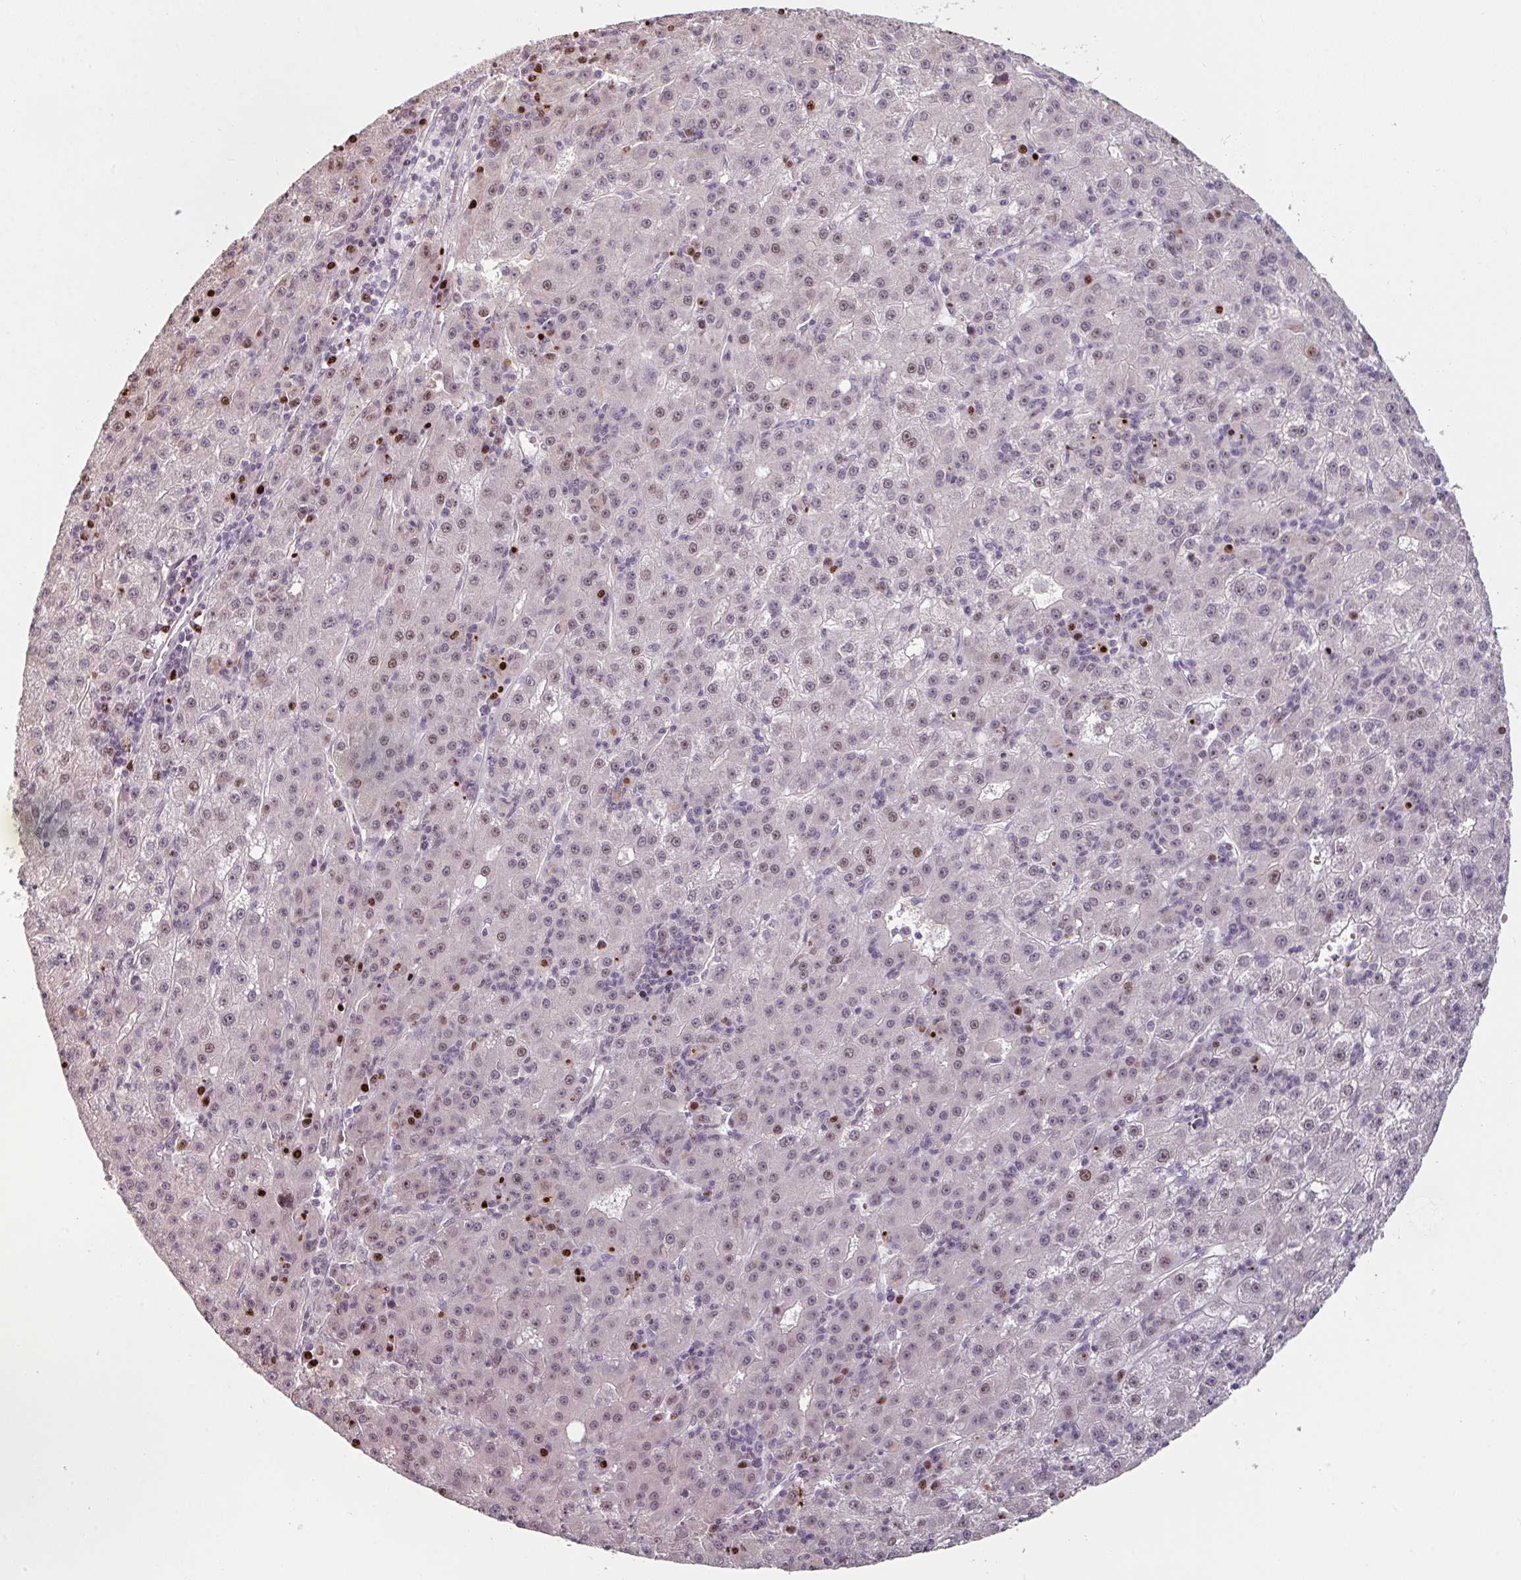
{"staining": {"intensity": "weak", "quantity": "<25%", "location": "nuclear"}, "tissue": "liver cancer", "cell_type": "Tumor cells", "image_type": "cancer", "snomed": [{"axis": "morphology", "description": "Carcinoma, Hepatocellular, NOS"}, {"axis": "topography", "description": "Liver"}], "caption": "Tumor cells show no significant staining in liver cancer (hepatocellular carcinoma). The staining is performed using DAB brown chromogen with nuclei counter-stained in using hematoxylin.", "gene": "ZBTB6", "patient": {"sex": "male", "age": 76}}